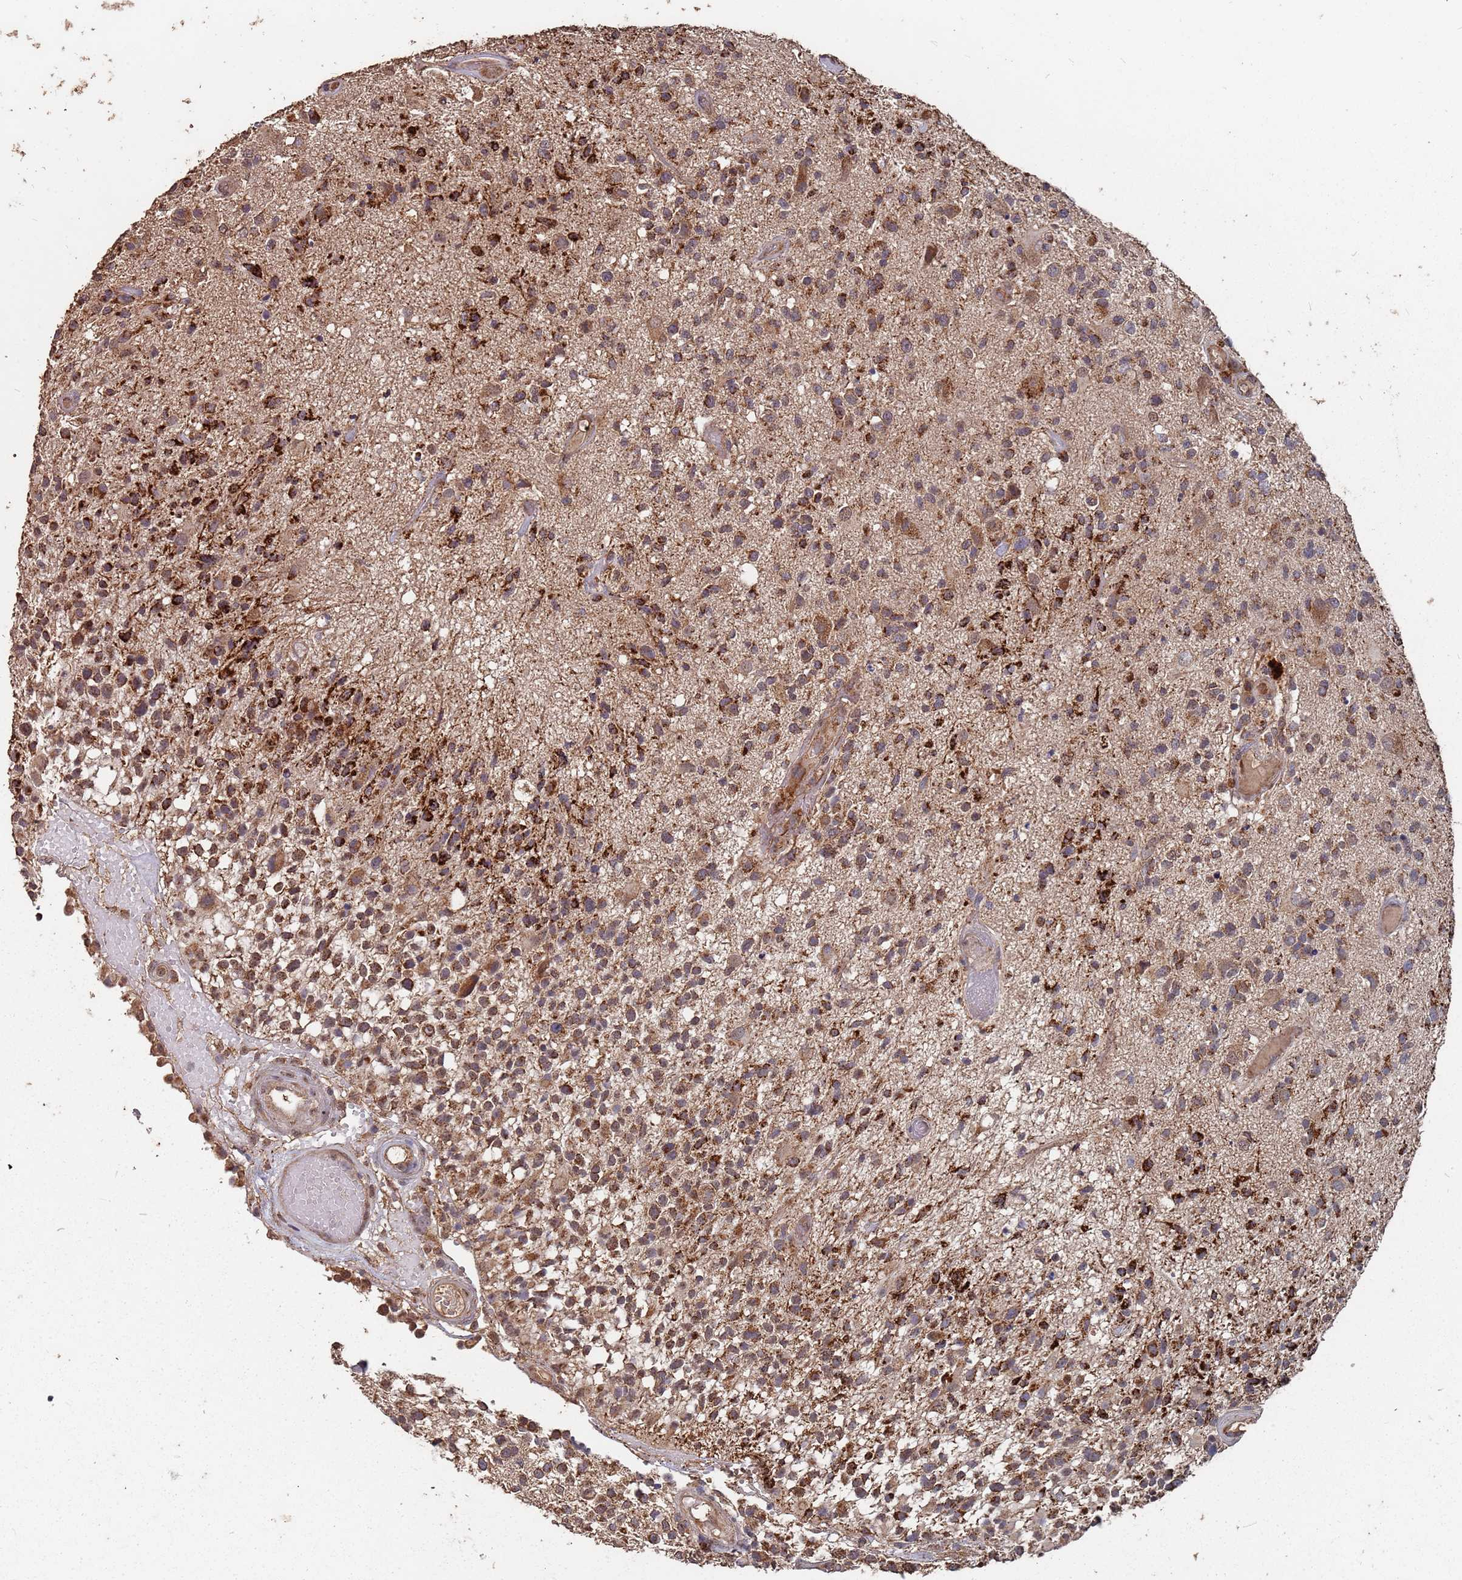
{"staining": {"intensity": "strong", "quantity": "25%-75%", "location": "cytoplasmic/membranous"}, "tissue": "glioma", "cell_type": "Tumor cells", "image_type": "cancer", "snomed": [{"axis": "morphology", "description": "Glioma, malignant, High grade"}, {"axis": "morphology", "description": "Glioblastoma, NOS"}, {"axis": "topography", "description": "Brain"}], "caption": "Tumor cells exhibit strong cytoplasmic/membranous staining in approximately 25%-75% of cells in glioma. (Brightfield microscopy of DAB IHC at high magnification).", "gene": "PRORP", "patient": {"sex": "male", "age": 60}}